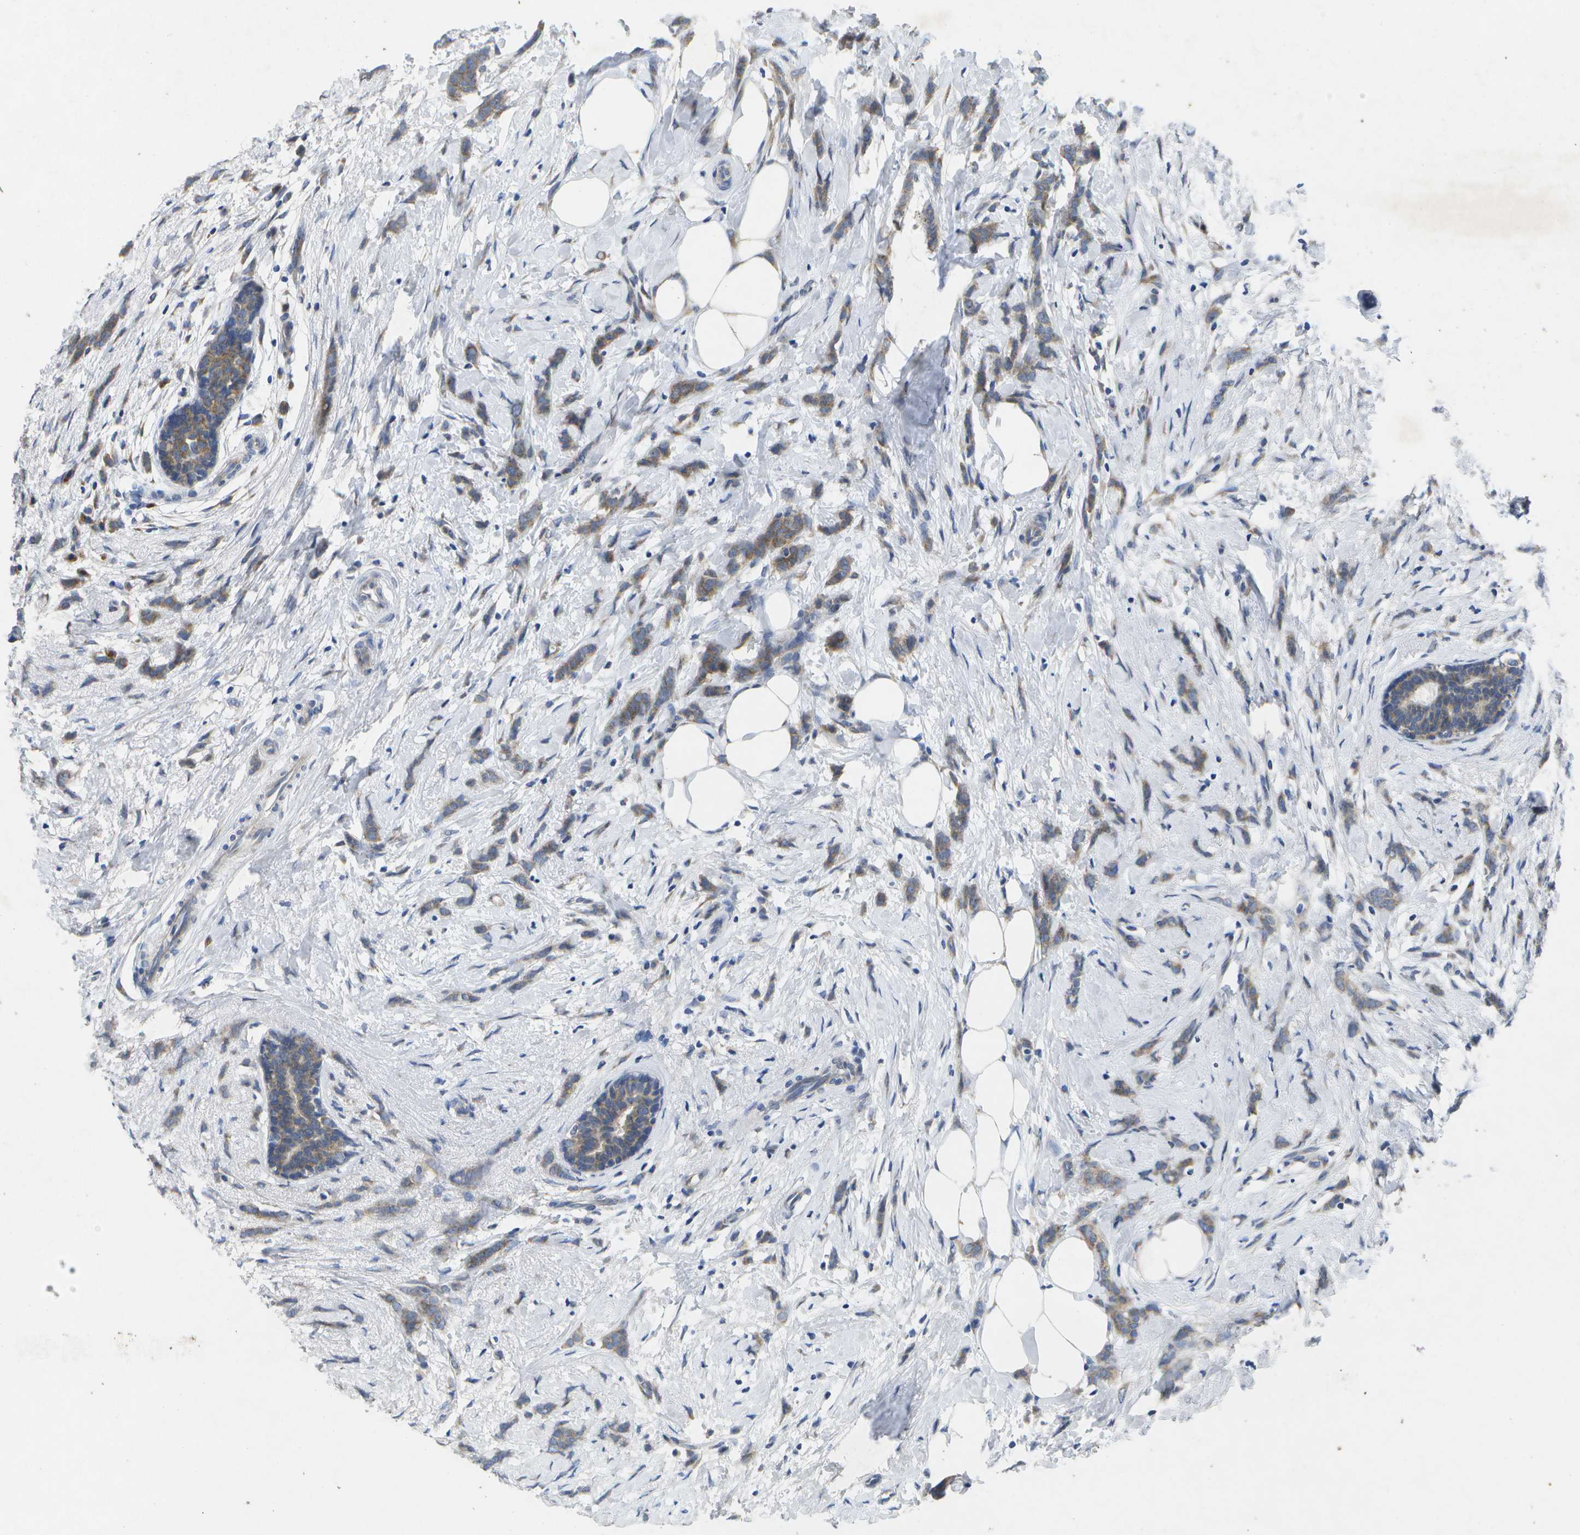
{"staining": {"intensity": "weak", "quantity": ">75%", "location": "cytoplasmic/membranous"}, "tissue": "breast cancer", "cell_type": "Tumor cells", "image_type": "cancer", "snomed": [{"axis": "morphology", "description": "Lobular carcinoma, in situ"}, {"axis": "morphology", "description": "Lobular carcinoma"}, {"axis": "topography", "description": "Breast"}], "caption": "Tumor cells reveal low levels of weak cytoplasmic/membranous expression in about >75% of cells in human breast cancer.", "gene": "KDELR1", "patient": {"sex": "female", "age": 41}}